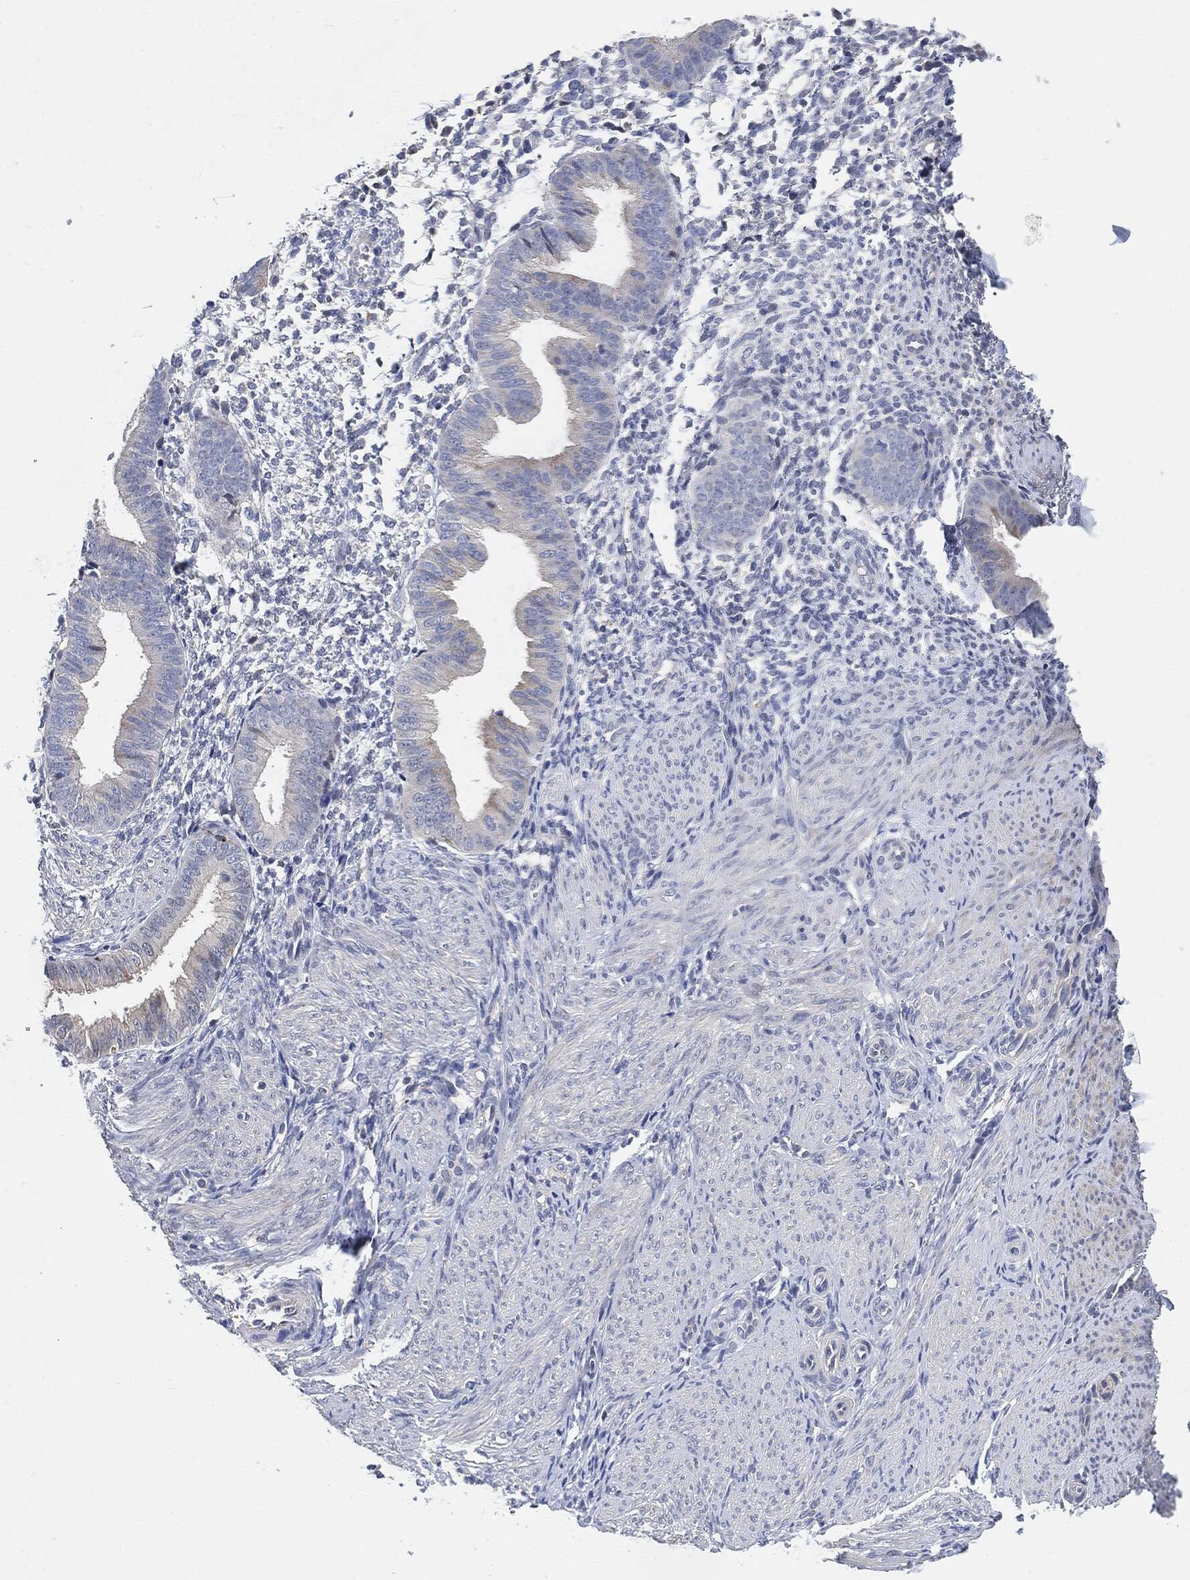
{"staining": {"intensity": "negative", "quantity": "none", "location": "none"}, "tissue": "endometrium", "cell_type": "Cells in endometrial stroma", "image_type": "normal", "snomed": [{"axis": "morphology", "description": "Normal tissue, NOS"}, {"axis": "topography", "description": "Endometrium"}], "caption": "An IHC image of unremarkable endometrium is shown. There is no staining in cells in endometrial stroma of endometrium. Nuclei are stained in blue.", "gene": "VSIG4", "patient": {"sex": "female", "age": 47}}